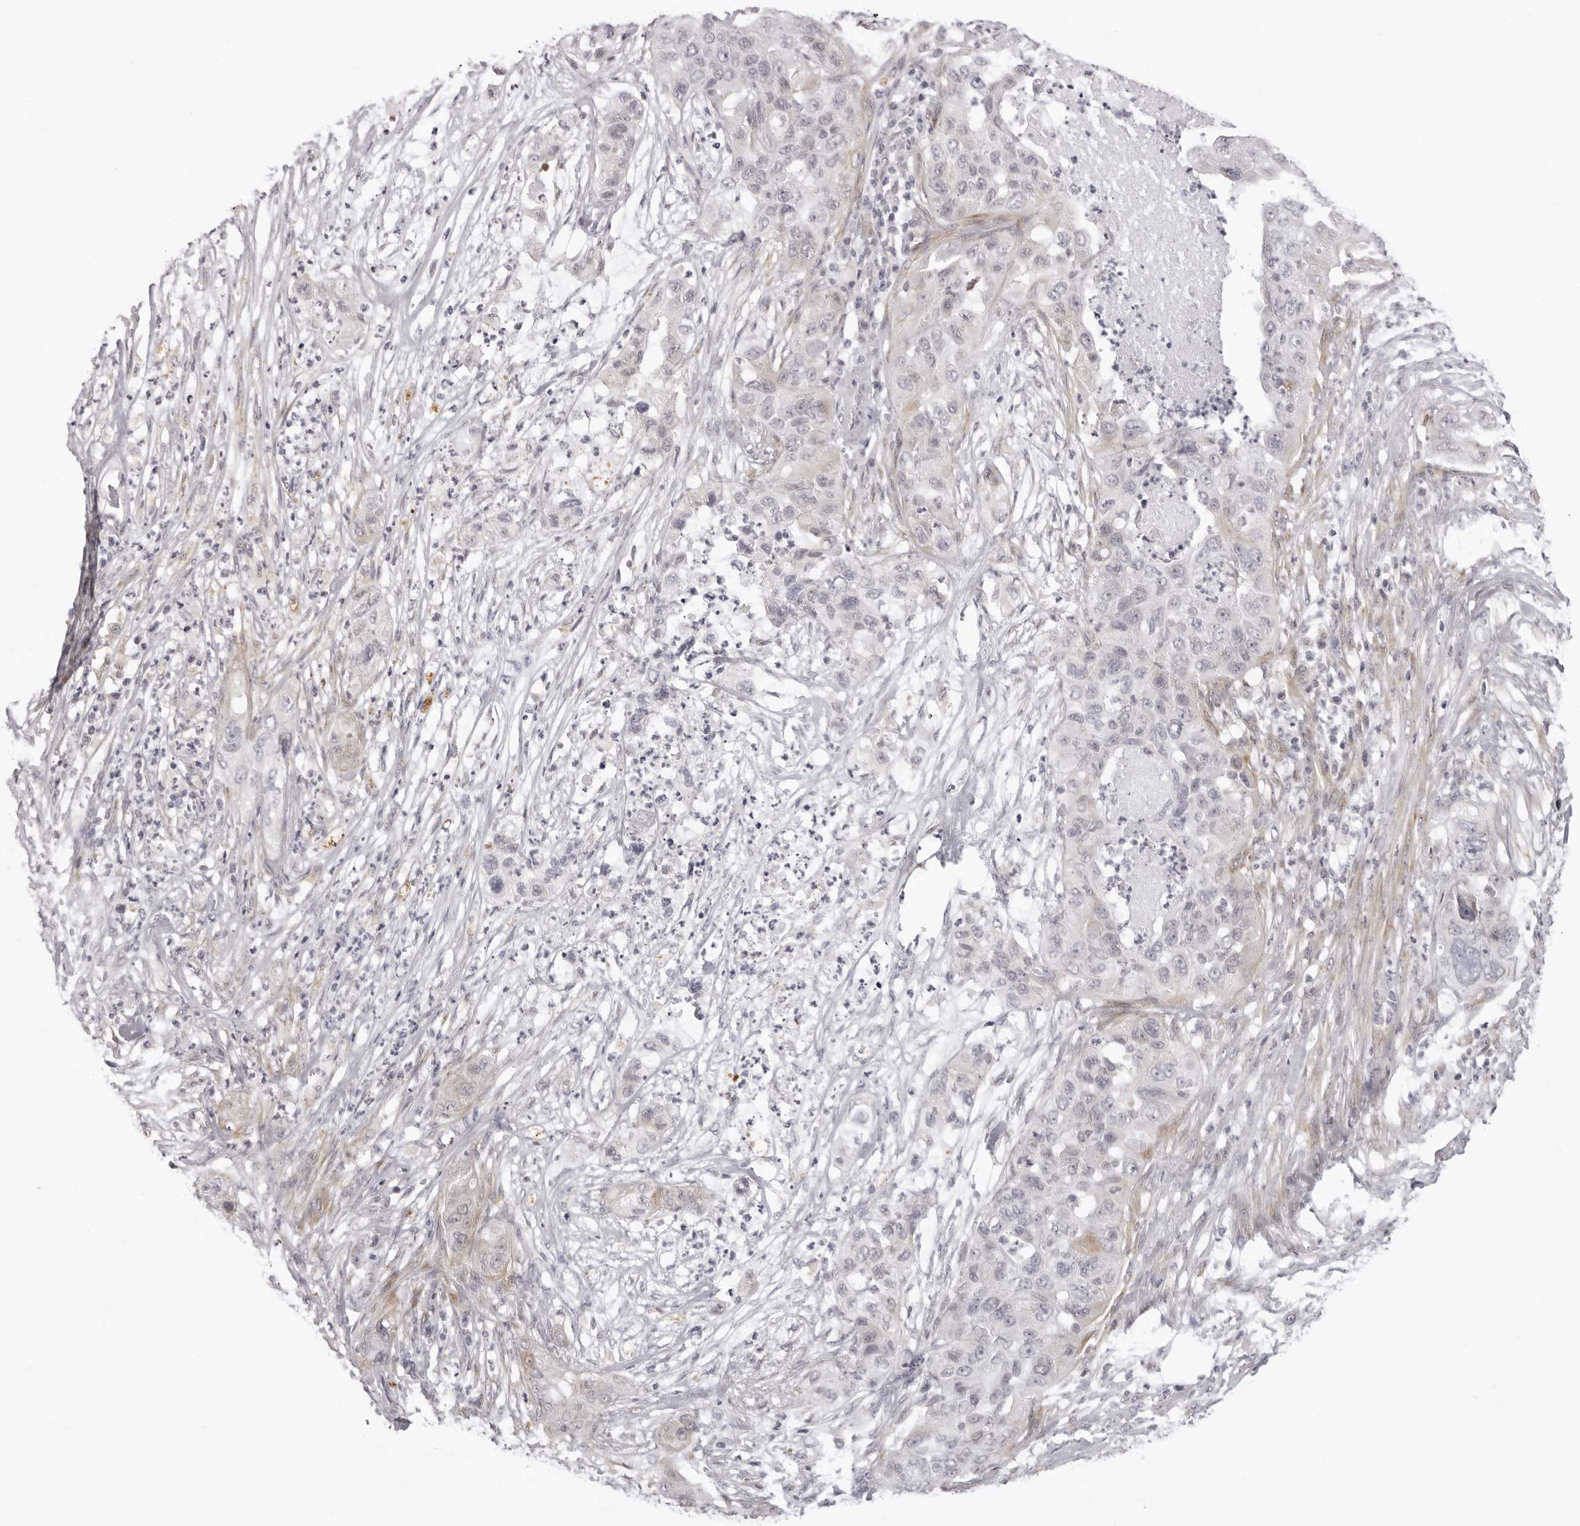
{"staining": {"intensity": "negative", "quantity": "none", "location": "none"}, "tissue": "pancreatic cancer", "cell_type": "Tumor cells", "image_type": "cancer", "snomed": [{"axis": "morphology", "description": "Adenocarcinoma, NOS"}, {"axis": "topography", "description": "Pancreas"}], "caption": "Immunohistochemistry (IHC) photomicrograph of pancreatic cancer (adenocarcinoma) stained for a protein (brown), which exhibits no positivity in tumor cells.", "gene": "SUGCT", "patient": {"sex": "female", "age": 78}}